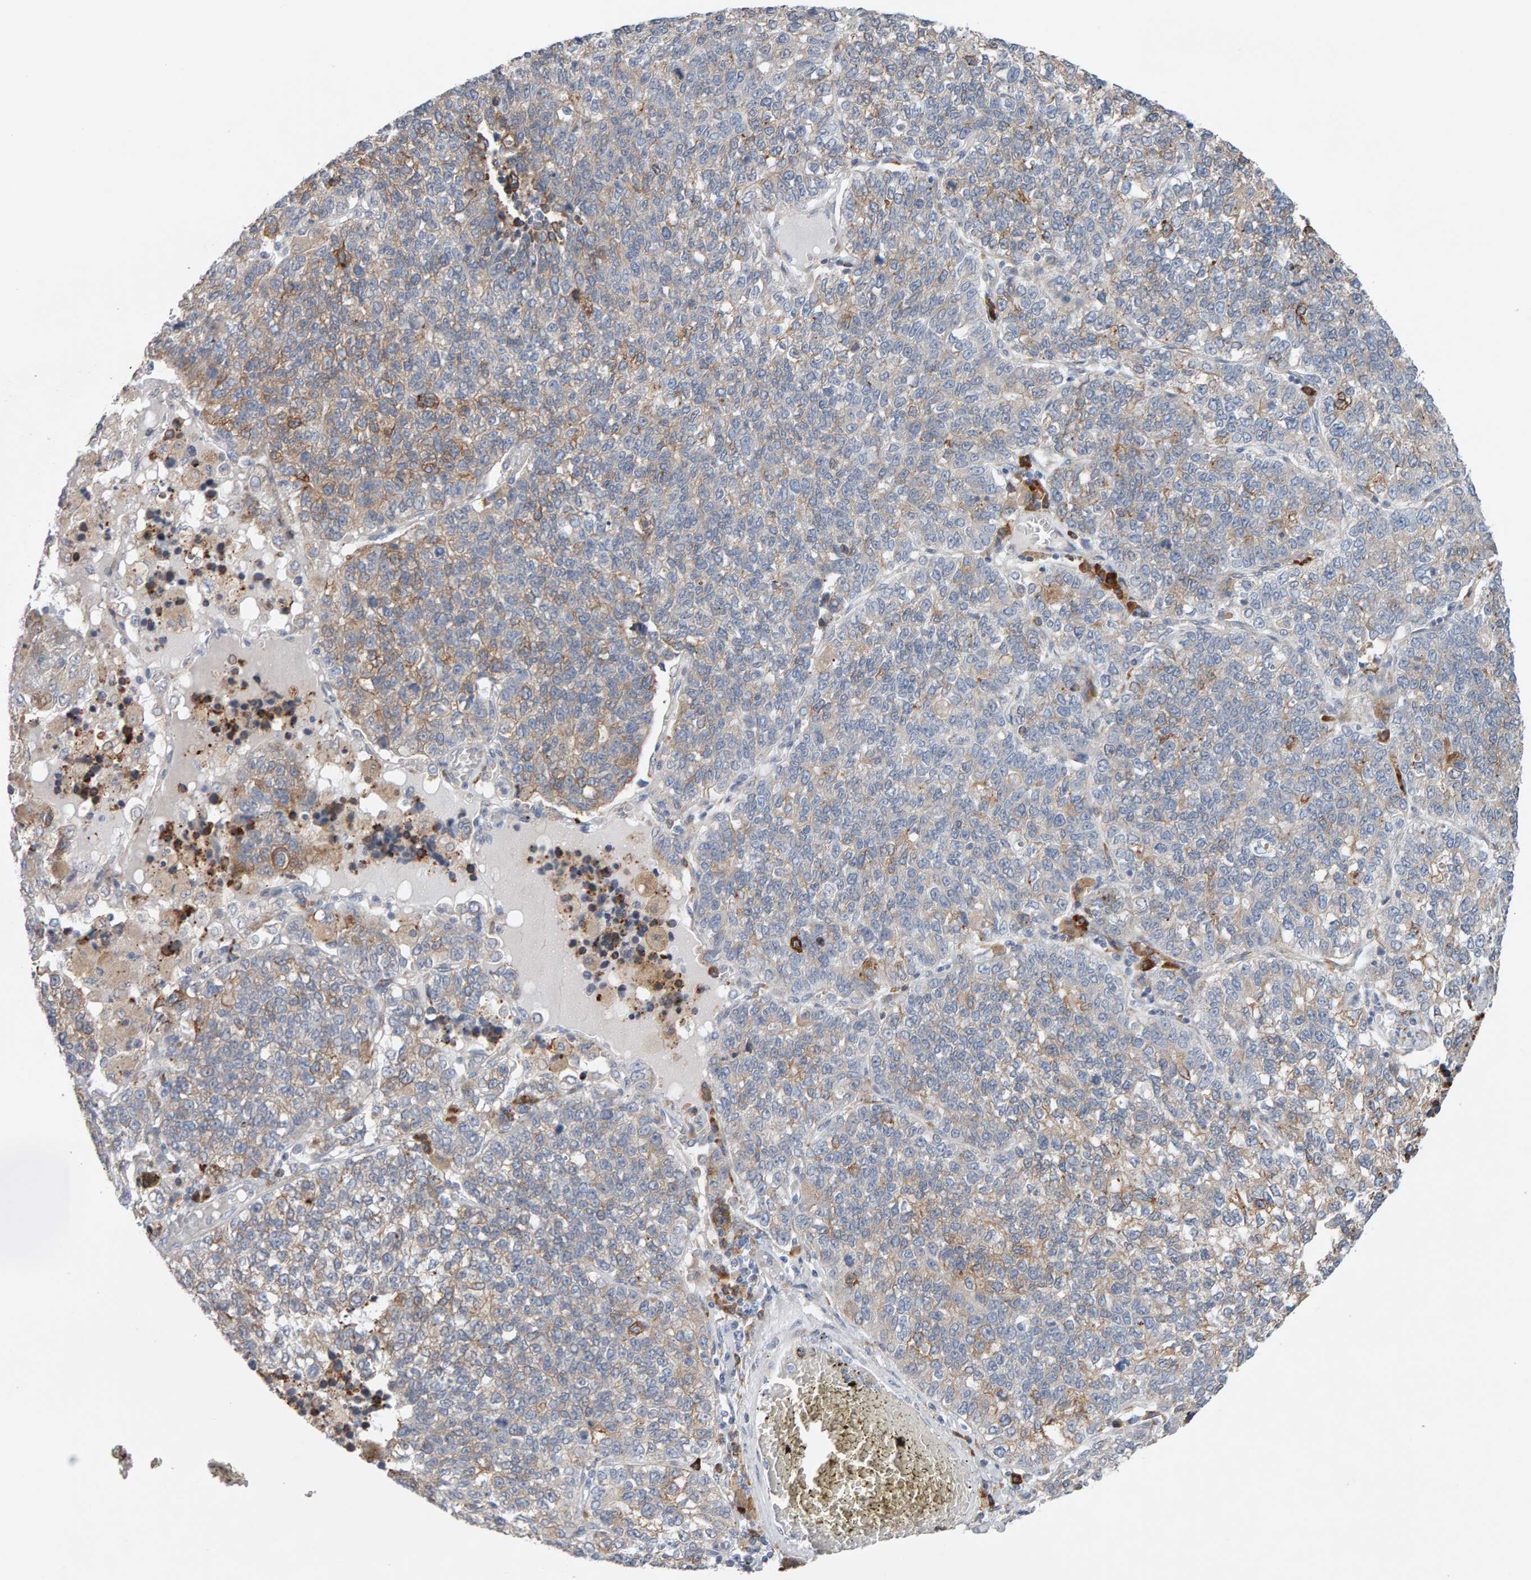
{"staining": {"intensity": "weak", "quantity": ">75%", "location": "cytoplasmic/membranous"}, "tissue": "lung cancer", "cell_type": "Tumor cells", "image_type": "cancer", "snomed": [{"axis": "morphology", "description": "Adenocarcinoma, NOS"}, {"axis": "topography", "description": "Lung"}], "caption": "Weak cytoplasmic/membranous expression is identified in about >75% of tumor cells in lung adenocarcinoma. (brown staining indicates protein expression, while blue staining denotes nuclei).", "gene": "ENGASE", "patient": {"sex": "male", "age": 49}}